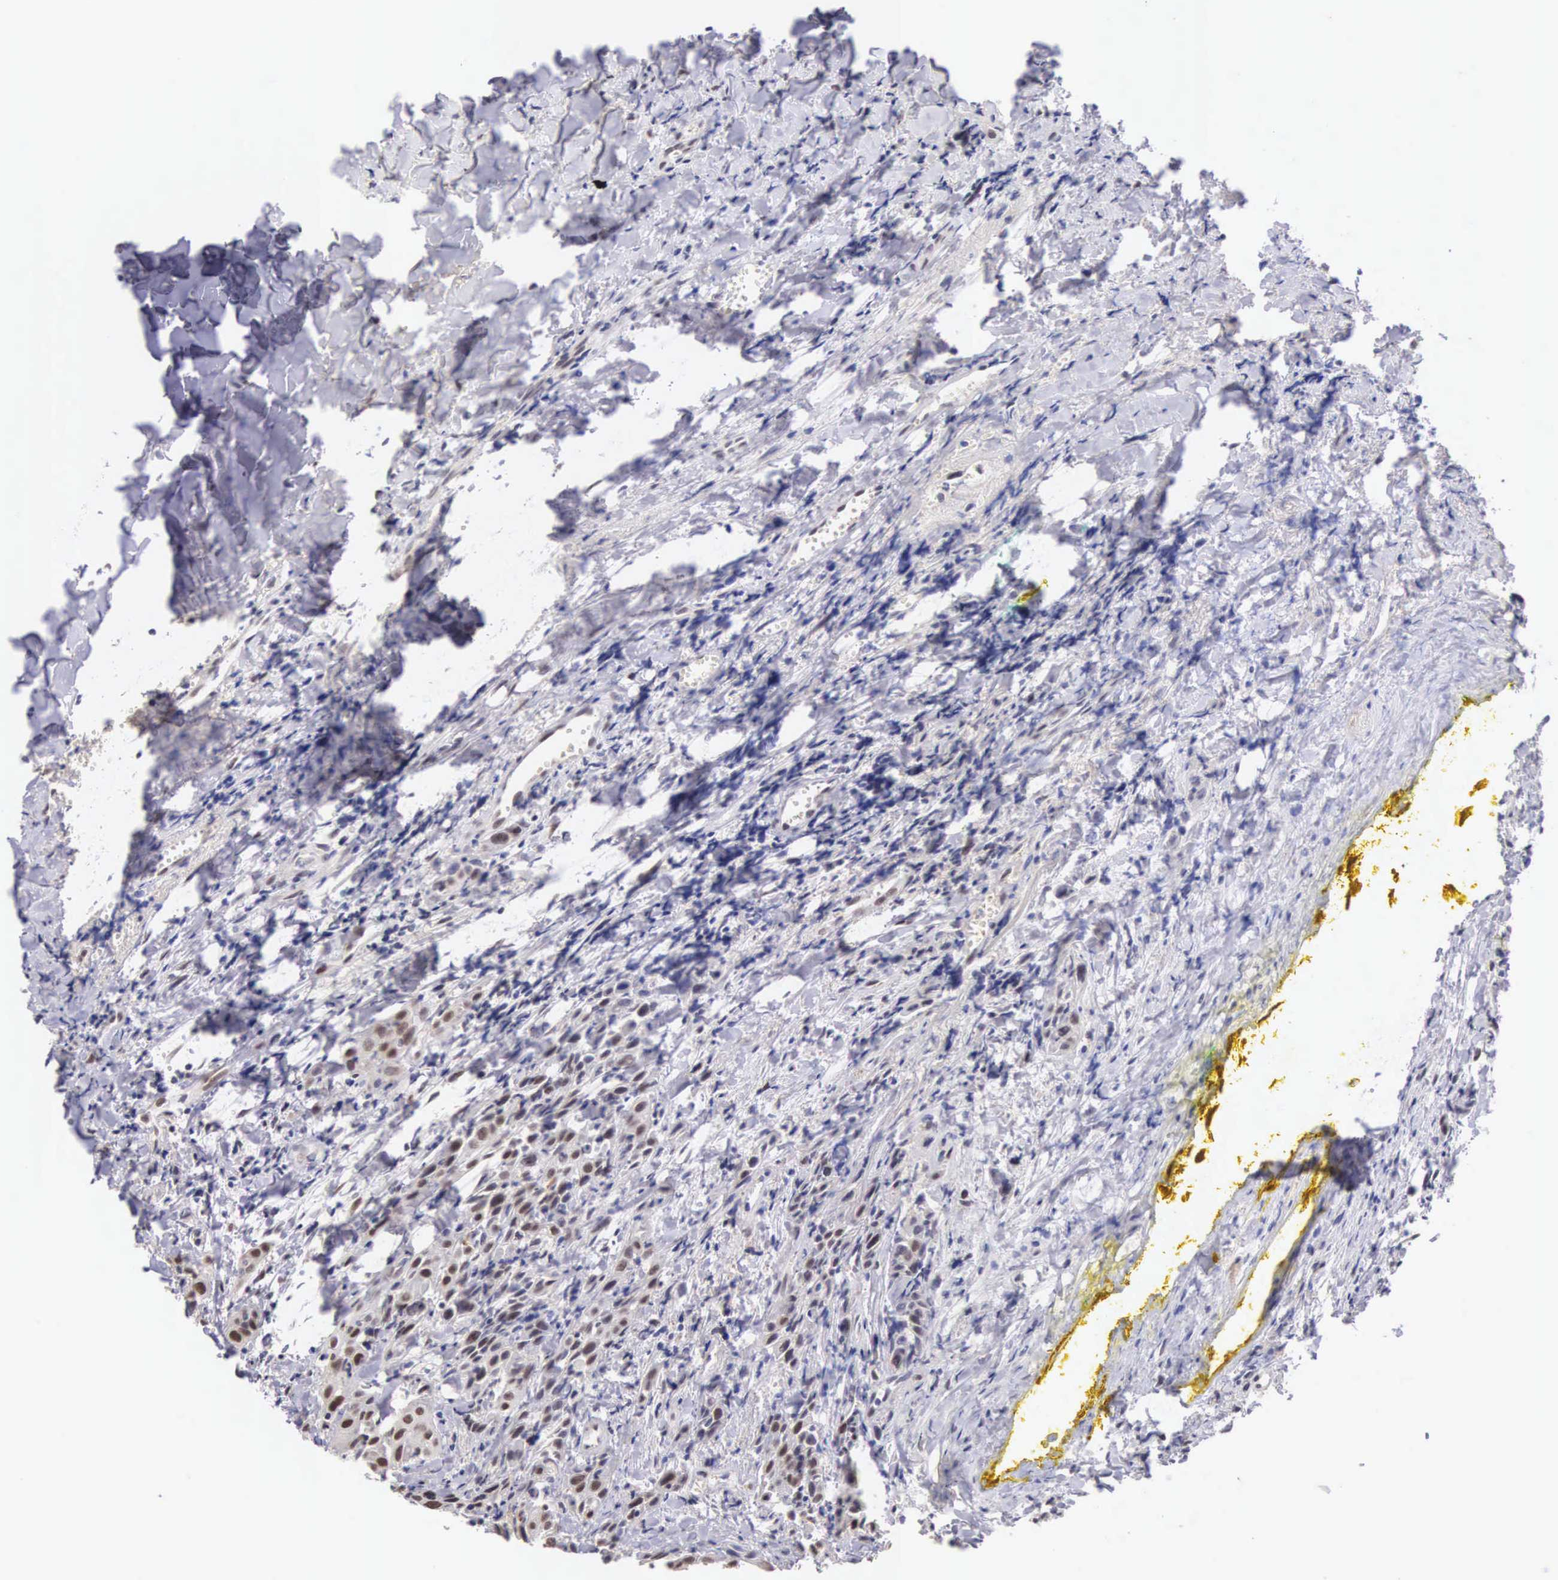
{"staining": {"intensity": "moderate", "quantity": "25%-75%", "location": "nuclear"}, "tissue": "head and neck cancer", "cell_type": "Tumor cells", "image_type": "cancer", "snomed": [{"axis": "morphology", "description": "Squamous cell carcinoma, NOS"}, {"axis": "topography", "description": "Oral tissue"}, {"axis": "topography", "description": "Head-Neck"}], "caption": "Squamous cell carcinoma (head and neck) tissue exhibits moderate nuclear positivity in about 25%-75% of tumor cells, visualized by immunohistochemistry.", "gene": "HMGXB4", "patient": {"sex": "female", "age": 82}}